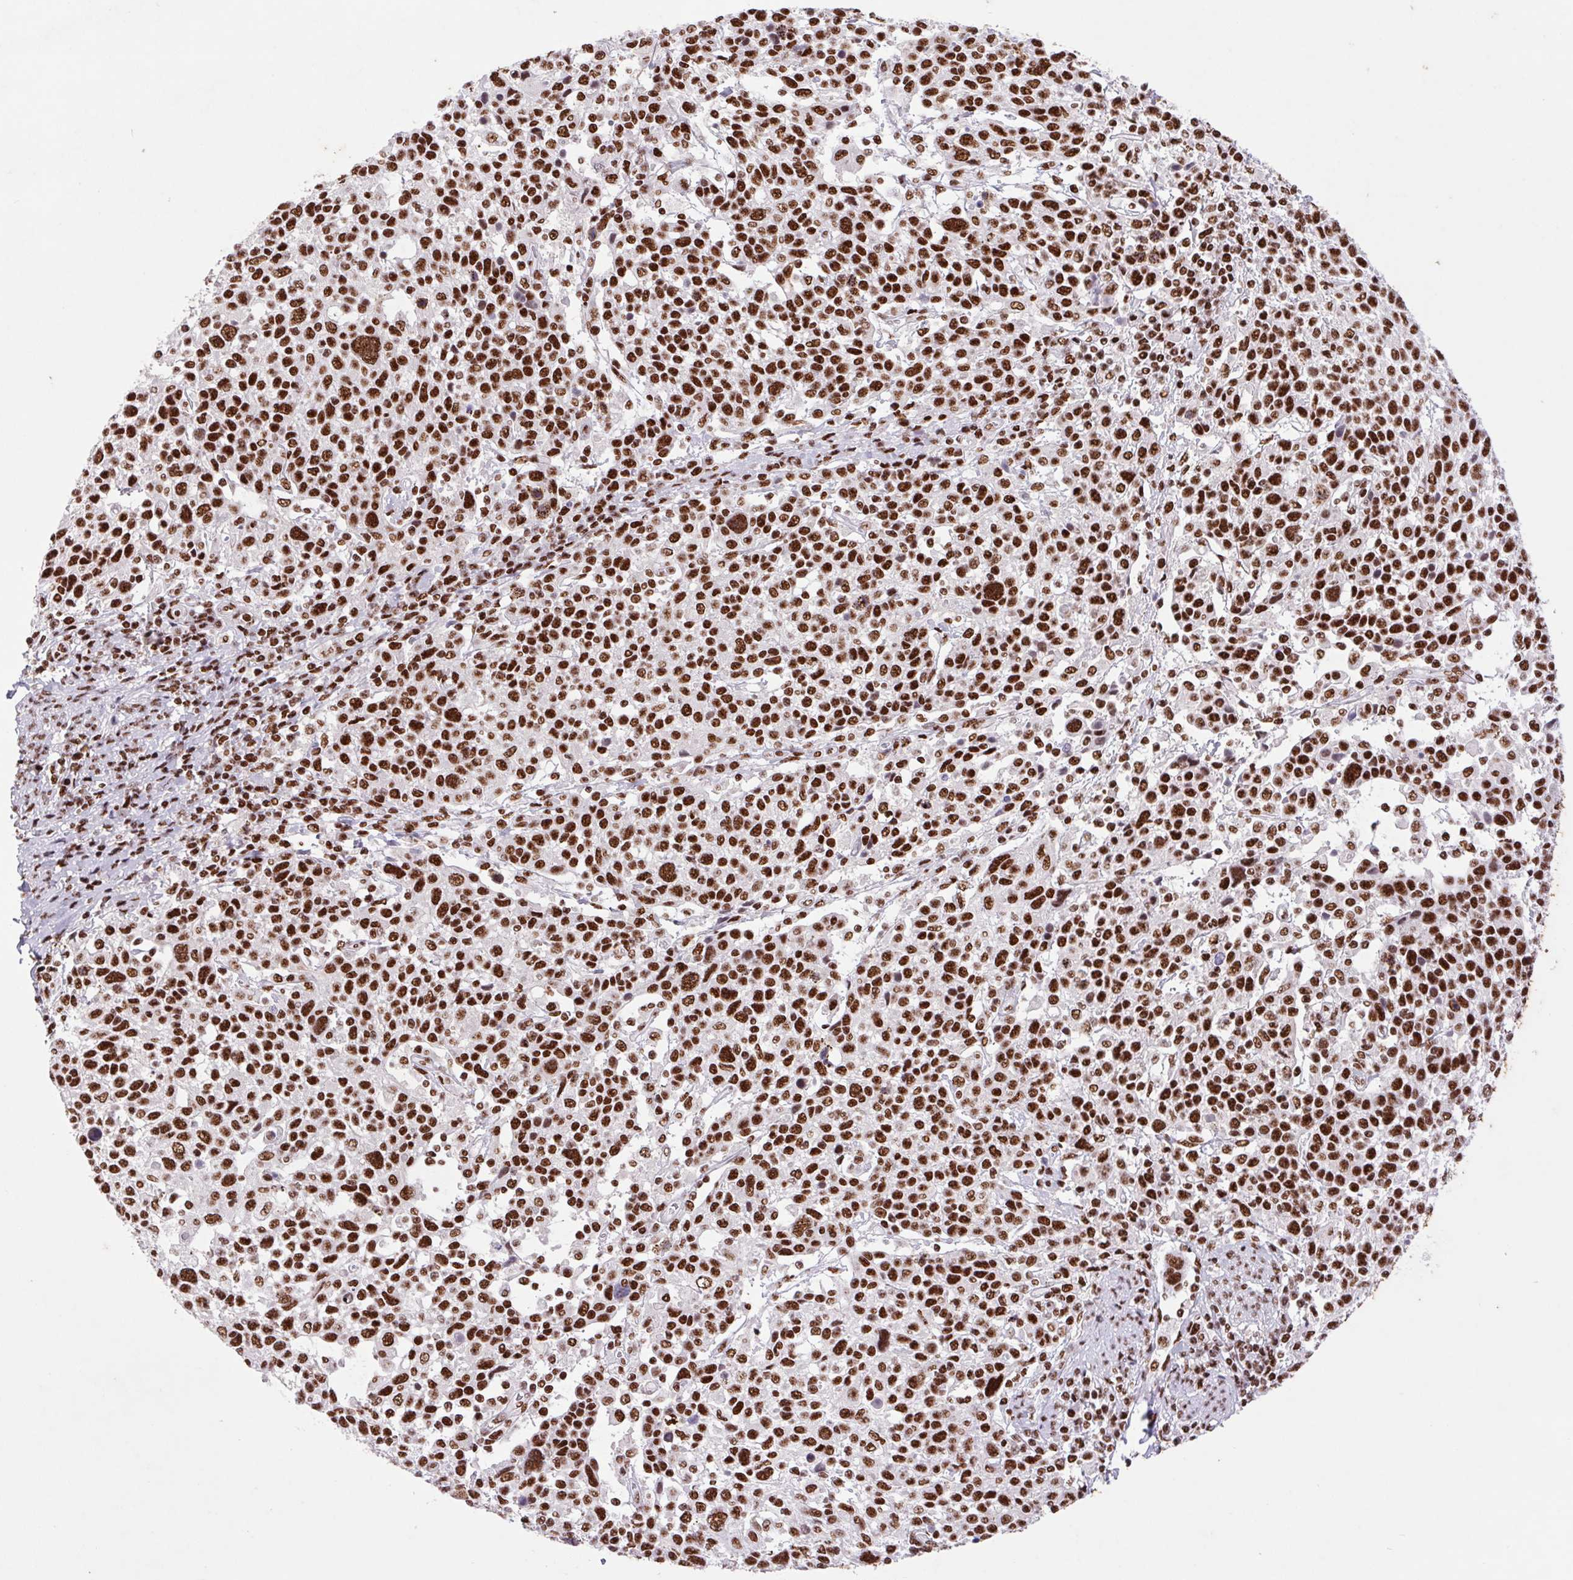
{"staining": {"intensity": "strong", "quantity": ">75%", "location": "nuclear"}, "tissue": "cervical cancer", "cell_type": "Tumor cells", "image_type": "cancer", "snomed": [{"axis": "morphology", "description": "Squamous cell carcinoma, NOS"}, {"axis": "topography", "description": "Cervix"}], "caption": "Immunohistochemistry (IHC) photomicrograph of cervical cancer (squamous cell carcinoma) stained for a protein (brown), which displays high levels of strong nuclear positivity in about >75% of tumor cells.", "gene": "LDLRAD4", "patient": {"sex": "female", "age": 61}}